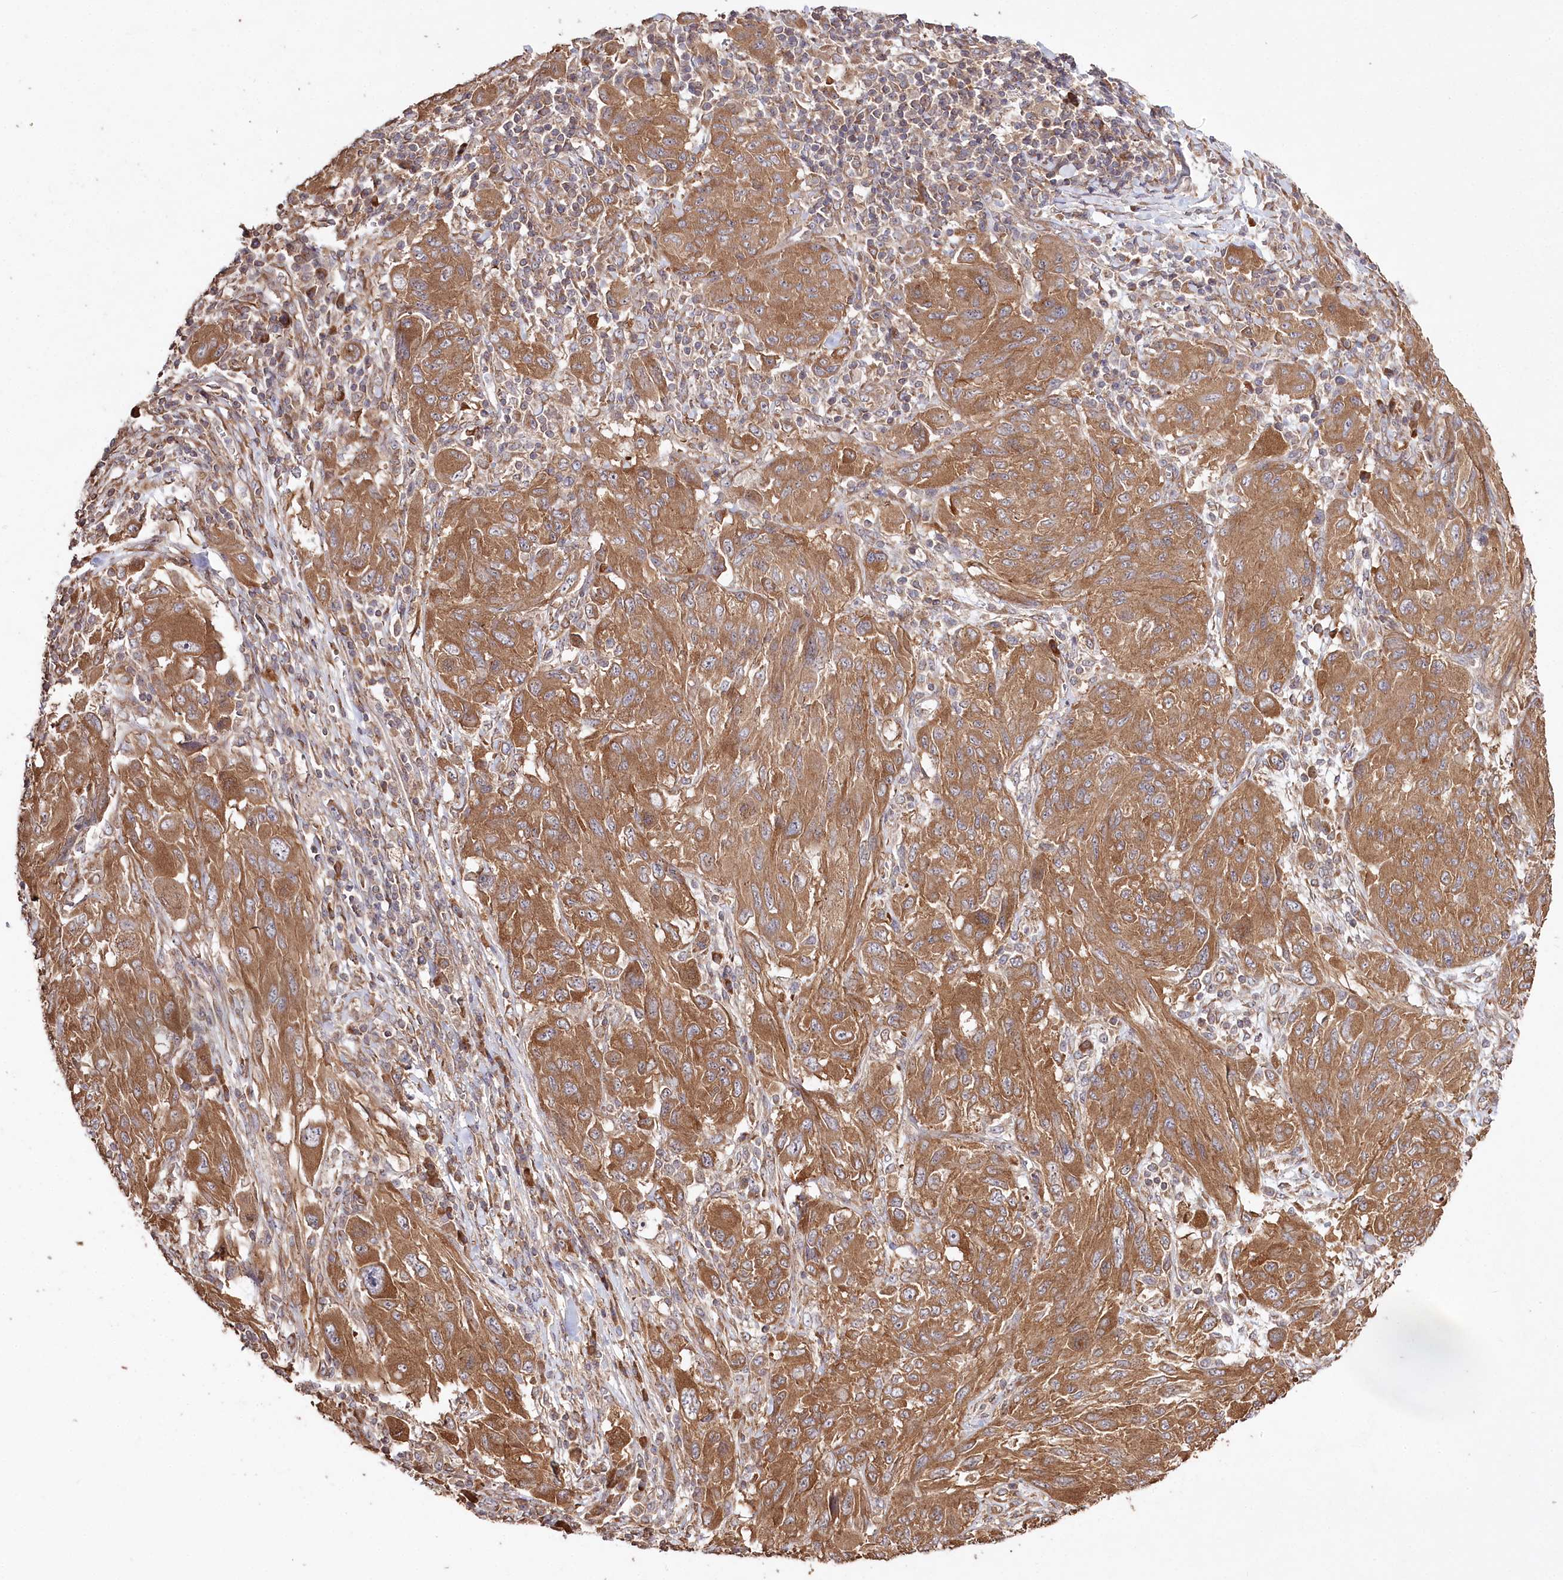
{"staining": {"intensity": "moderate", "quantity": ">75%", "location": "cytoplasmic/membranous"}, "tissue": "melanoma", "cell_type": "Tumor cells", "image_type": "cancer", "snomed": [{"axis": "morphology", "description": "Malignant melanoma, NOS"}, {"axis": "topography", "description": "Skin"}], "caption": "A brown stain labels moderate cytoplasmic/membranous staining of a protein in malignant melanoma tumor cells.", "gene": "PRSS53", "patient": {"sex": "female", "age": 91}}